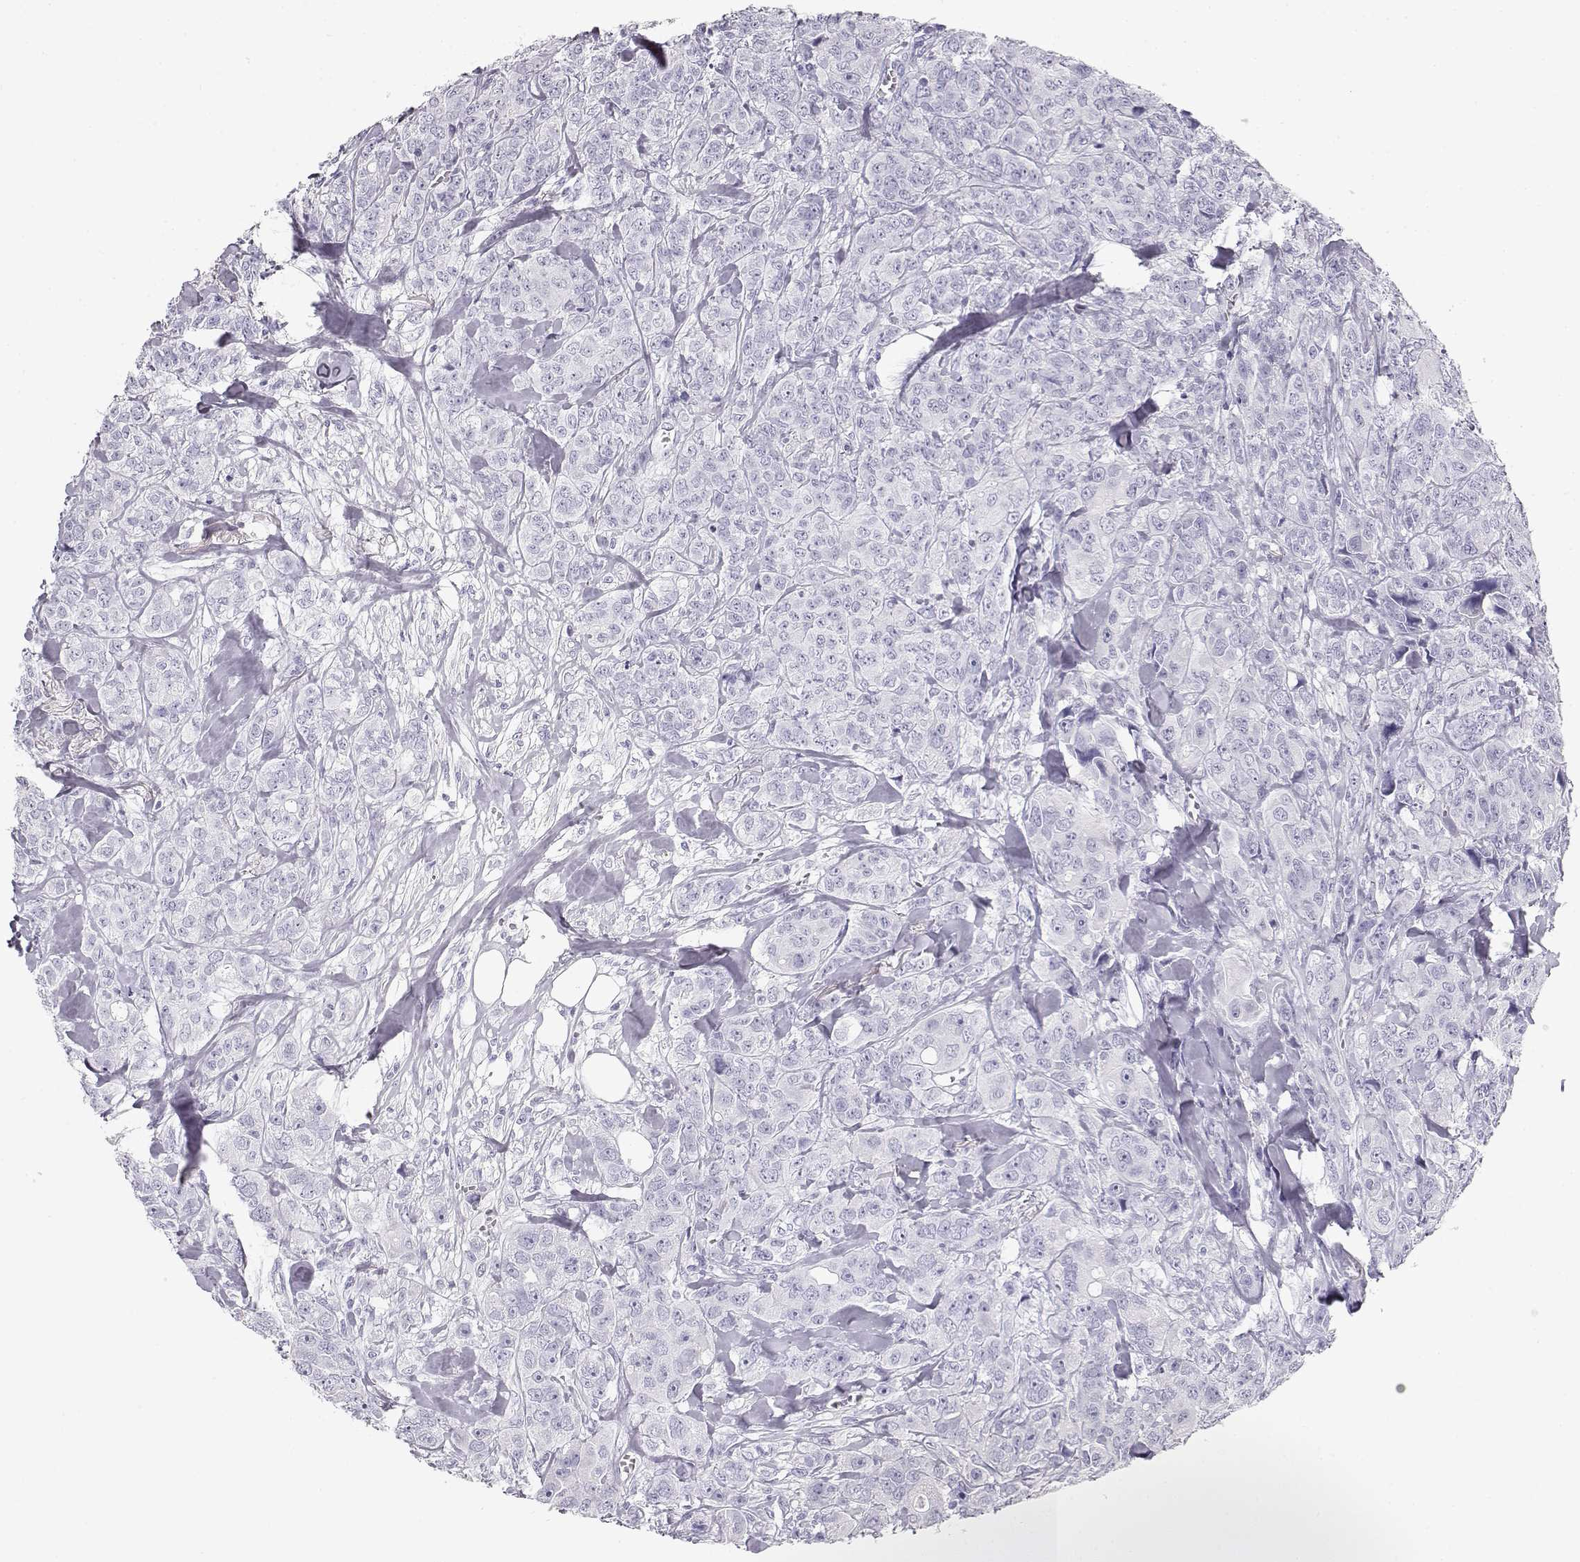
{"staining": {"intensity": "negative", "quantity": "none", "location": "none"}, "tissue": "breast cancer", "cell_type": "Tumor cells", "image_type": "cancer", "snomed": [{"axis": "morphology", "description": "Duct carcinoma"}, {"axis": "topography", "description": "Breast"}], "caption": "Tumor cells show no significant staining in breast cancer (invasive ductal carcinoma). The staining was performed using DAB to visualize the protein expression in brown, while the nuclei were stained in blue with hematoxylin (Magnification: 20x).", "gene": "TKTL1", "patient": {"sex": "female", "age": 43}}